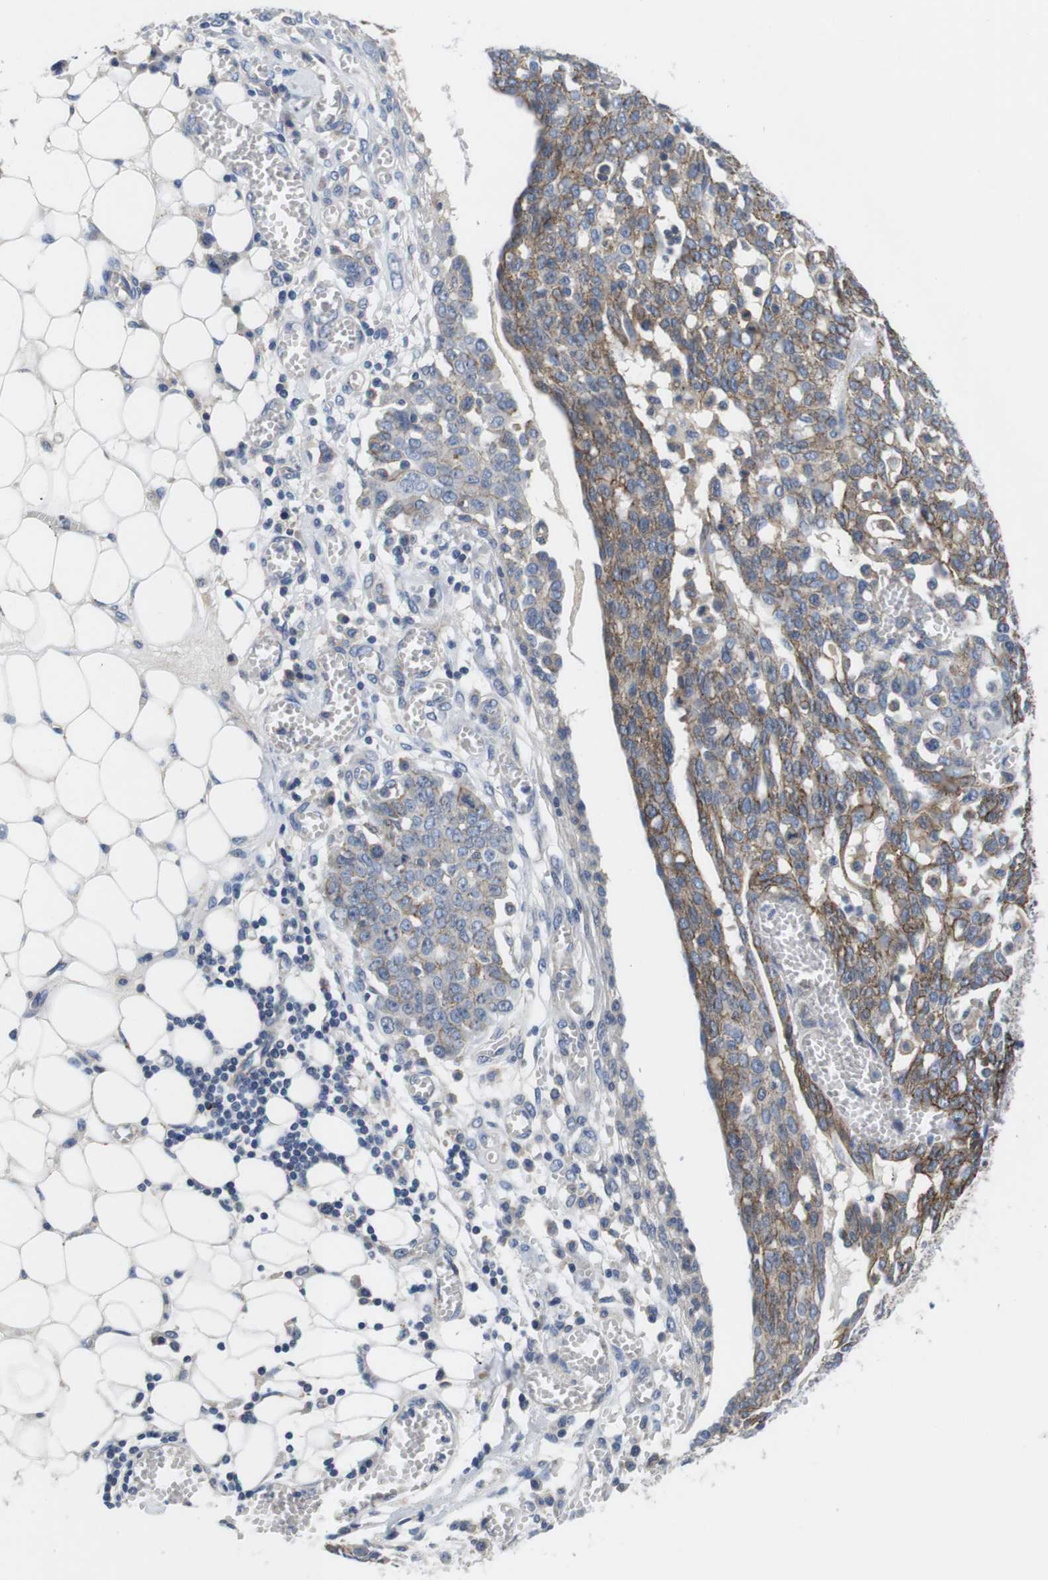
{"staining": {"intensity": "moderate", "quantity": "25%-75%", "location": "cytoplasmic/membranous"}, "tissue": "ovarian cancer", "cell_type": "Tumor cells", "image_type": "cancer", "snomed": [{"axis": "morphology", "description": "Cystadenocarcinoma, serous, NOS"}, {"axis": "topography", "description": "Soft tissue"}, {"axis": "topography", "description": "Ovary"}], "caption": "Tumor cells display moderate cytoplasmic/membranous staining in approximately 25%-75% of cells in ovarian cancer. The protein is shown in brown color, while the nuclei are stained blue.", "gene": "SCRIB", "patient": {"sex": "female", "age": 57}}